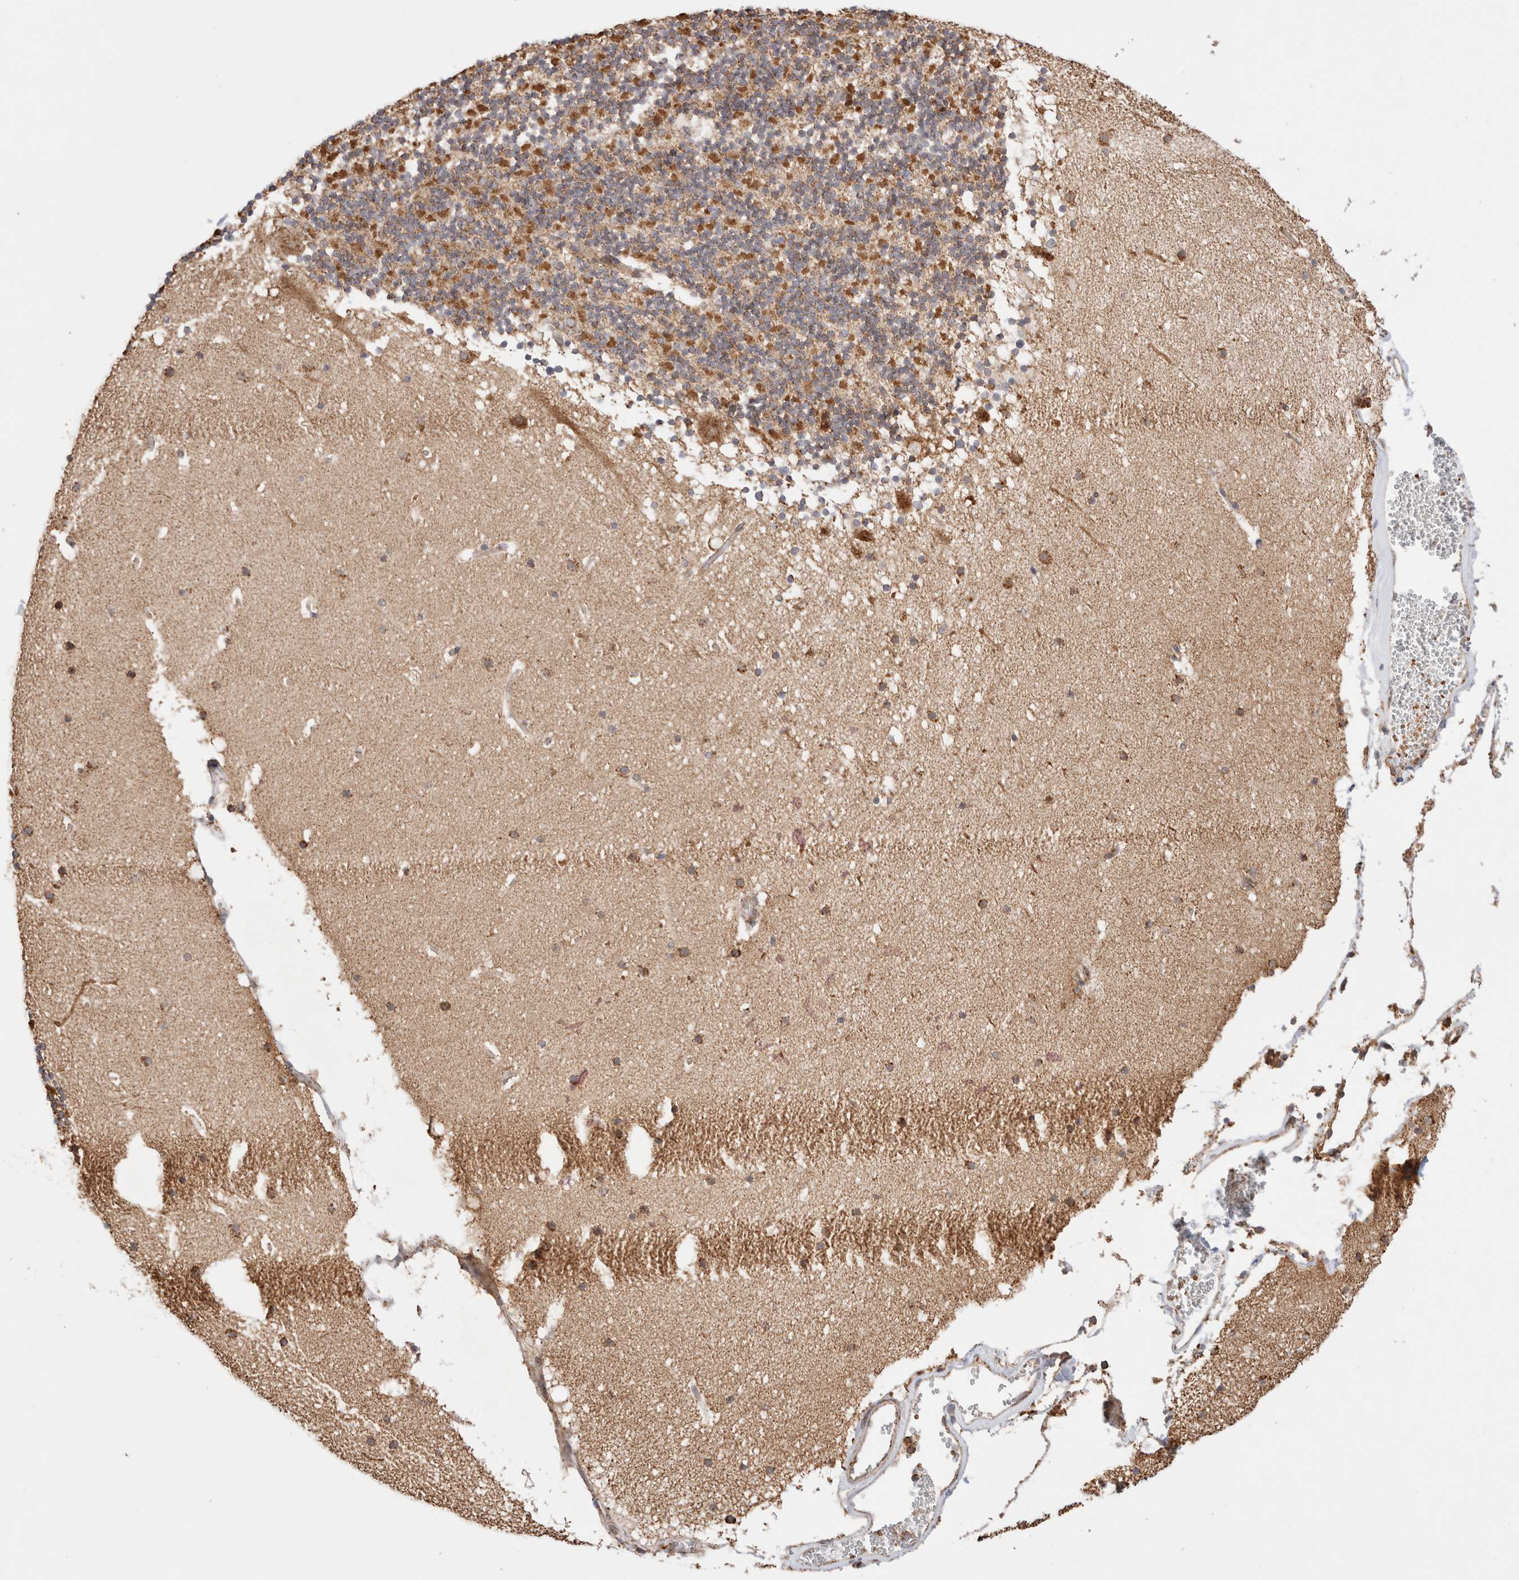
{"staining": {"intensity": "moderate", "quantity": "<25%", "location": "cytoplasmic/membranous"}, "tissue": "cerebellum", "cell_type": "Cells in granular layer", "image_type": "normal", "snomed": [{"axis": "morphology", "description": "Normal tissue, NOS"}, {"axis": "topography", "description": "Cerebellum"}], "caption": "Immunohistochemistry photomicrograph of normal cerebellum: cerebellum stained using IHC reveals low levels of moderate protein expression localized specifically in the cytoplasmic/membranous of cells in granular layer, appearing as a cytoplasmic/membranous brown color.", "gene": "TMPPE", "patient": {"sex": "male", "age": 57}}